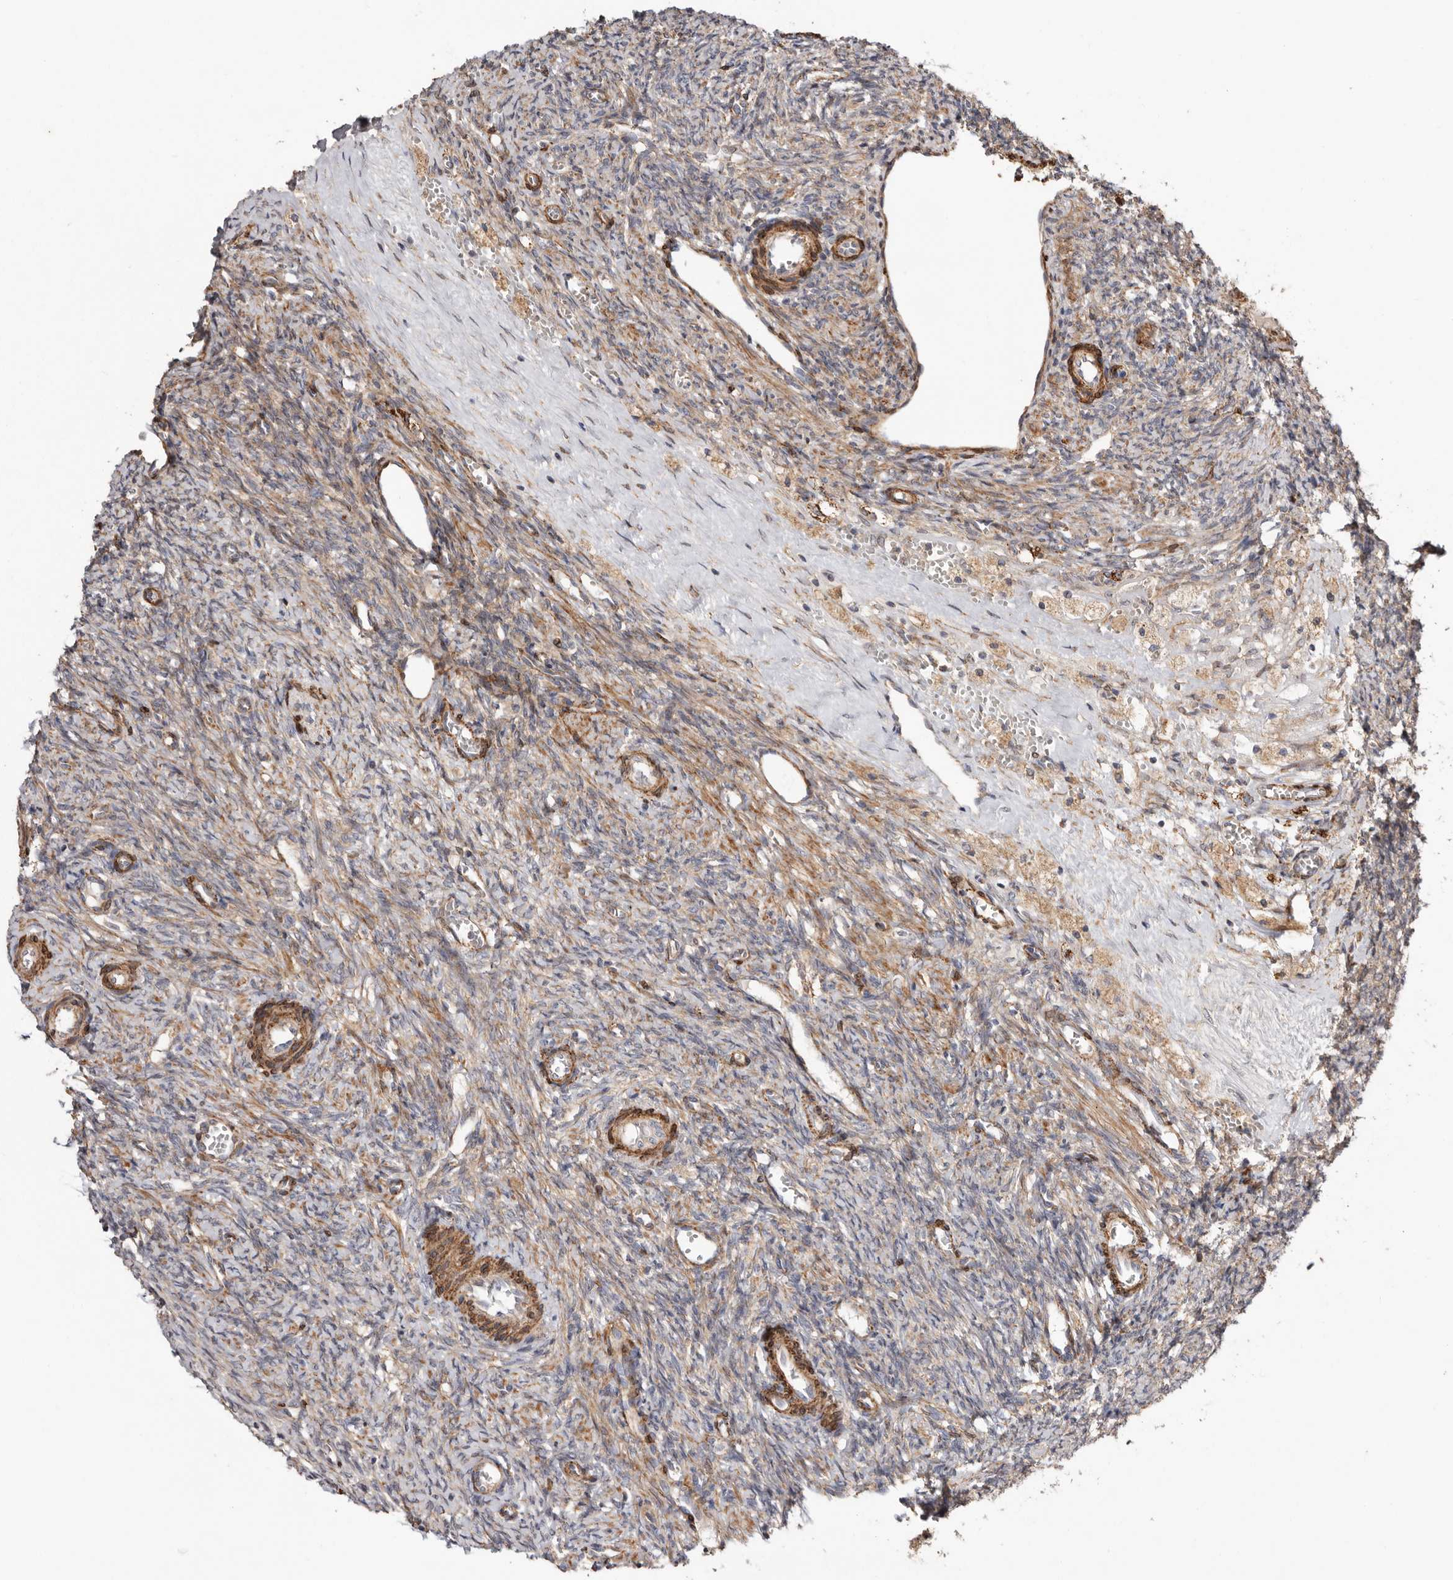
{"staining": {"intensity": "moderate", "quantity": ">75%", "location": "cytoplasmic/membranous"}, "tissue": "ovary", "cell_type": "Follicle cells", "image_type": "normal", "snomed": [{"axis": "morphology", "description": "Normal tissue, NOS"}, {"axis": "topography", "description": "Ovary"}], "caption": "Immunohistochemistry (IHC) of benign human ovary reveals medium levels of moderate cytoplasmic/membranous expression in approximately >75% of follicle cells. (IHC, brightfield microscopy, high magnification).", "gene": "PROKR1", "patient": {"sex": "female", "age": 41}}